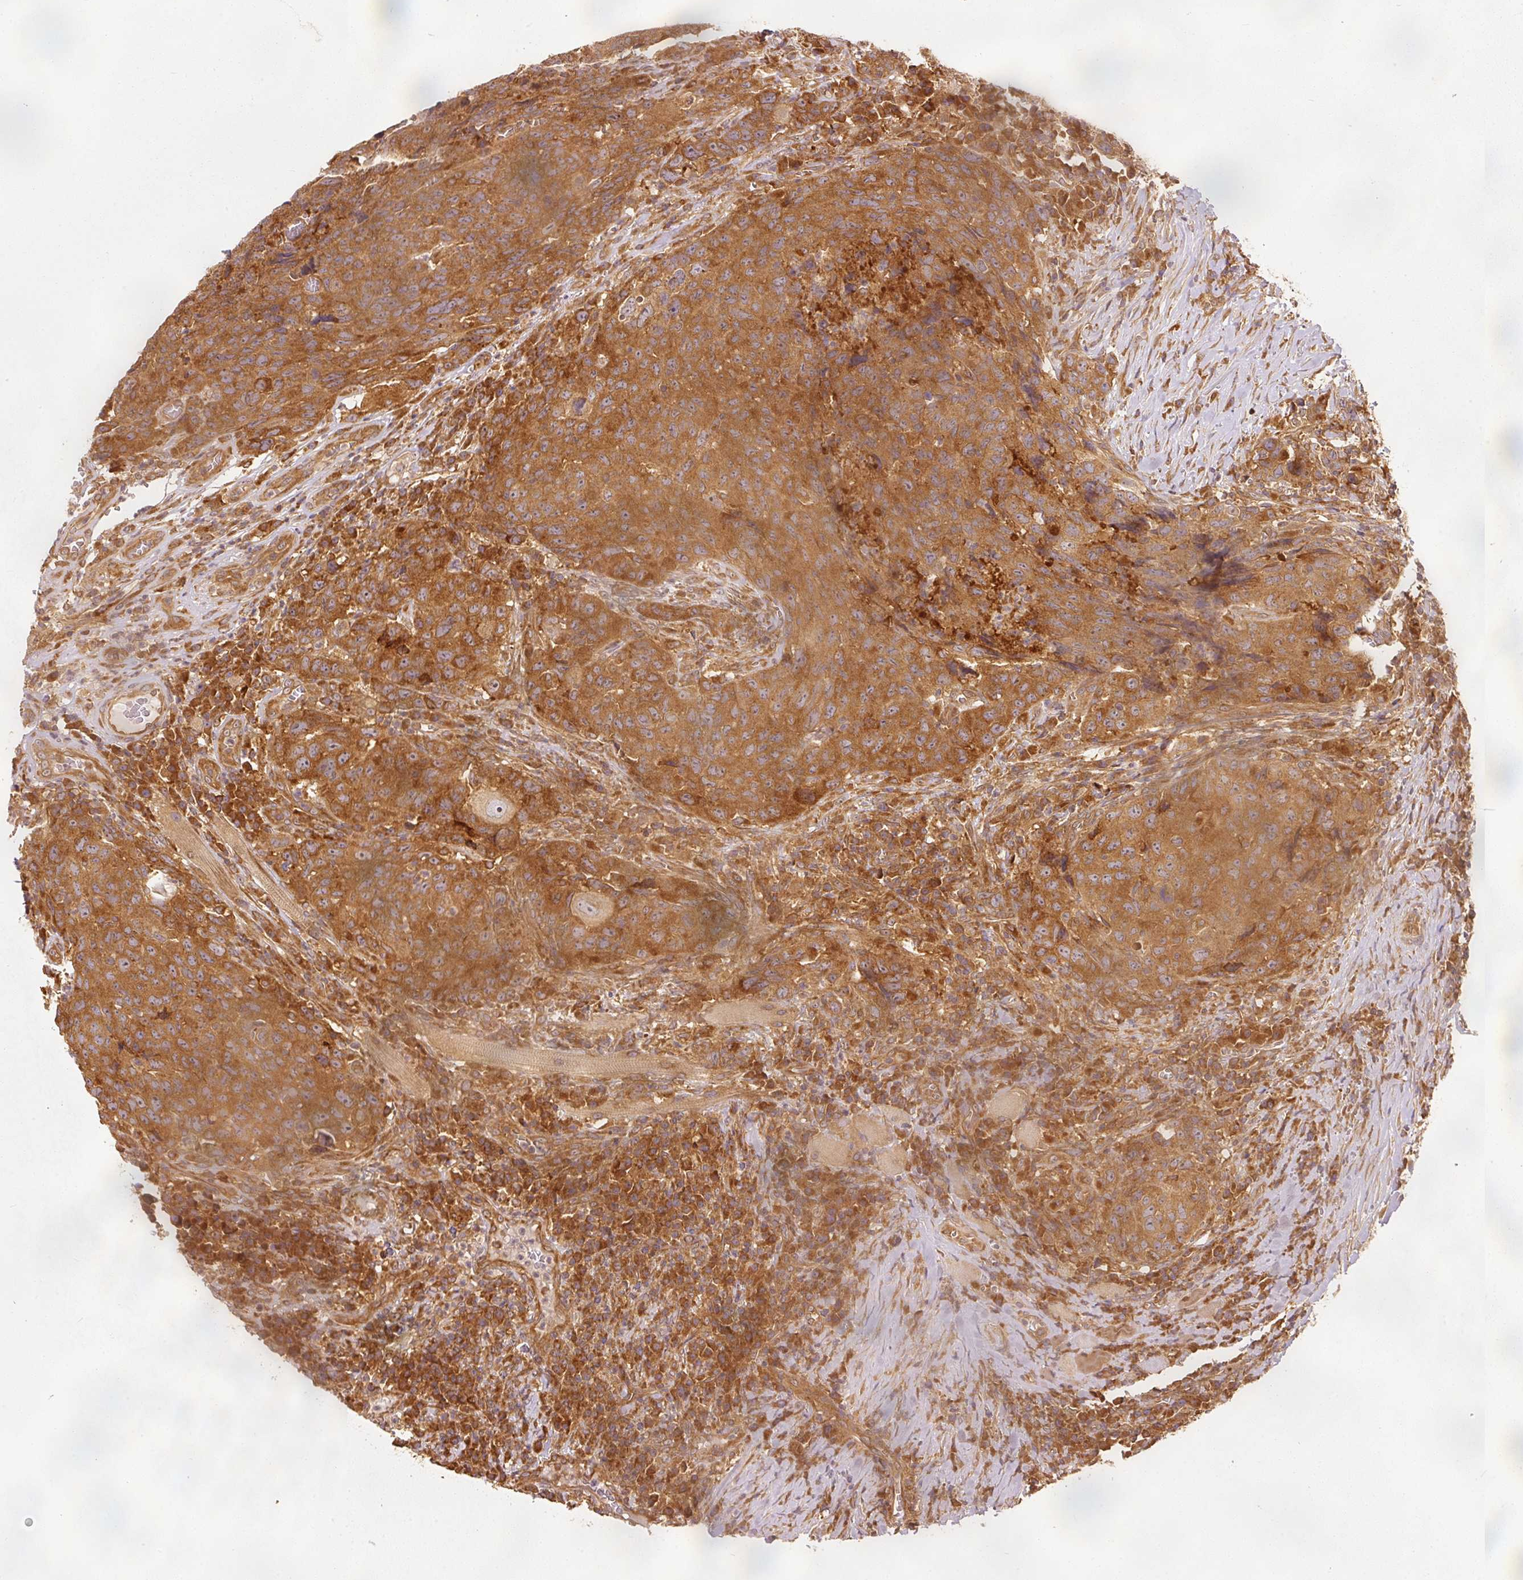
{"staining": {"intensity": "strong", "quantity": ">75%", "location": "cytoplasmic/membranous"}, "tissue": "head and neck cancer", "cell_type": "Tumor cells", "image_type": "cancer", "snomed": [{"axis": "morphology", "description": "Squamous cell carcinoma, NOS"}, {"axis": "topography", "description": "Head-Neck"}], "caption": "Immunohistochemical staining of human head and neck cancer shows strong cytoplasmic/membranous protein positivity in about >75% of tumor cells.", "gene": "EIF3B", "patient": {"sex": "male", "age": 66}}